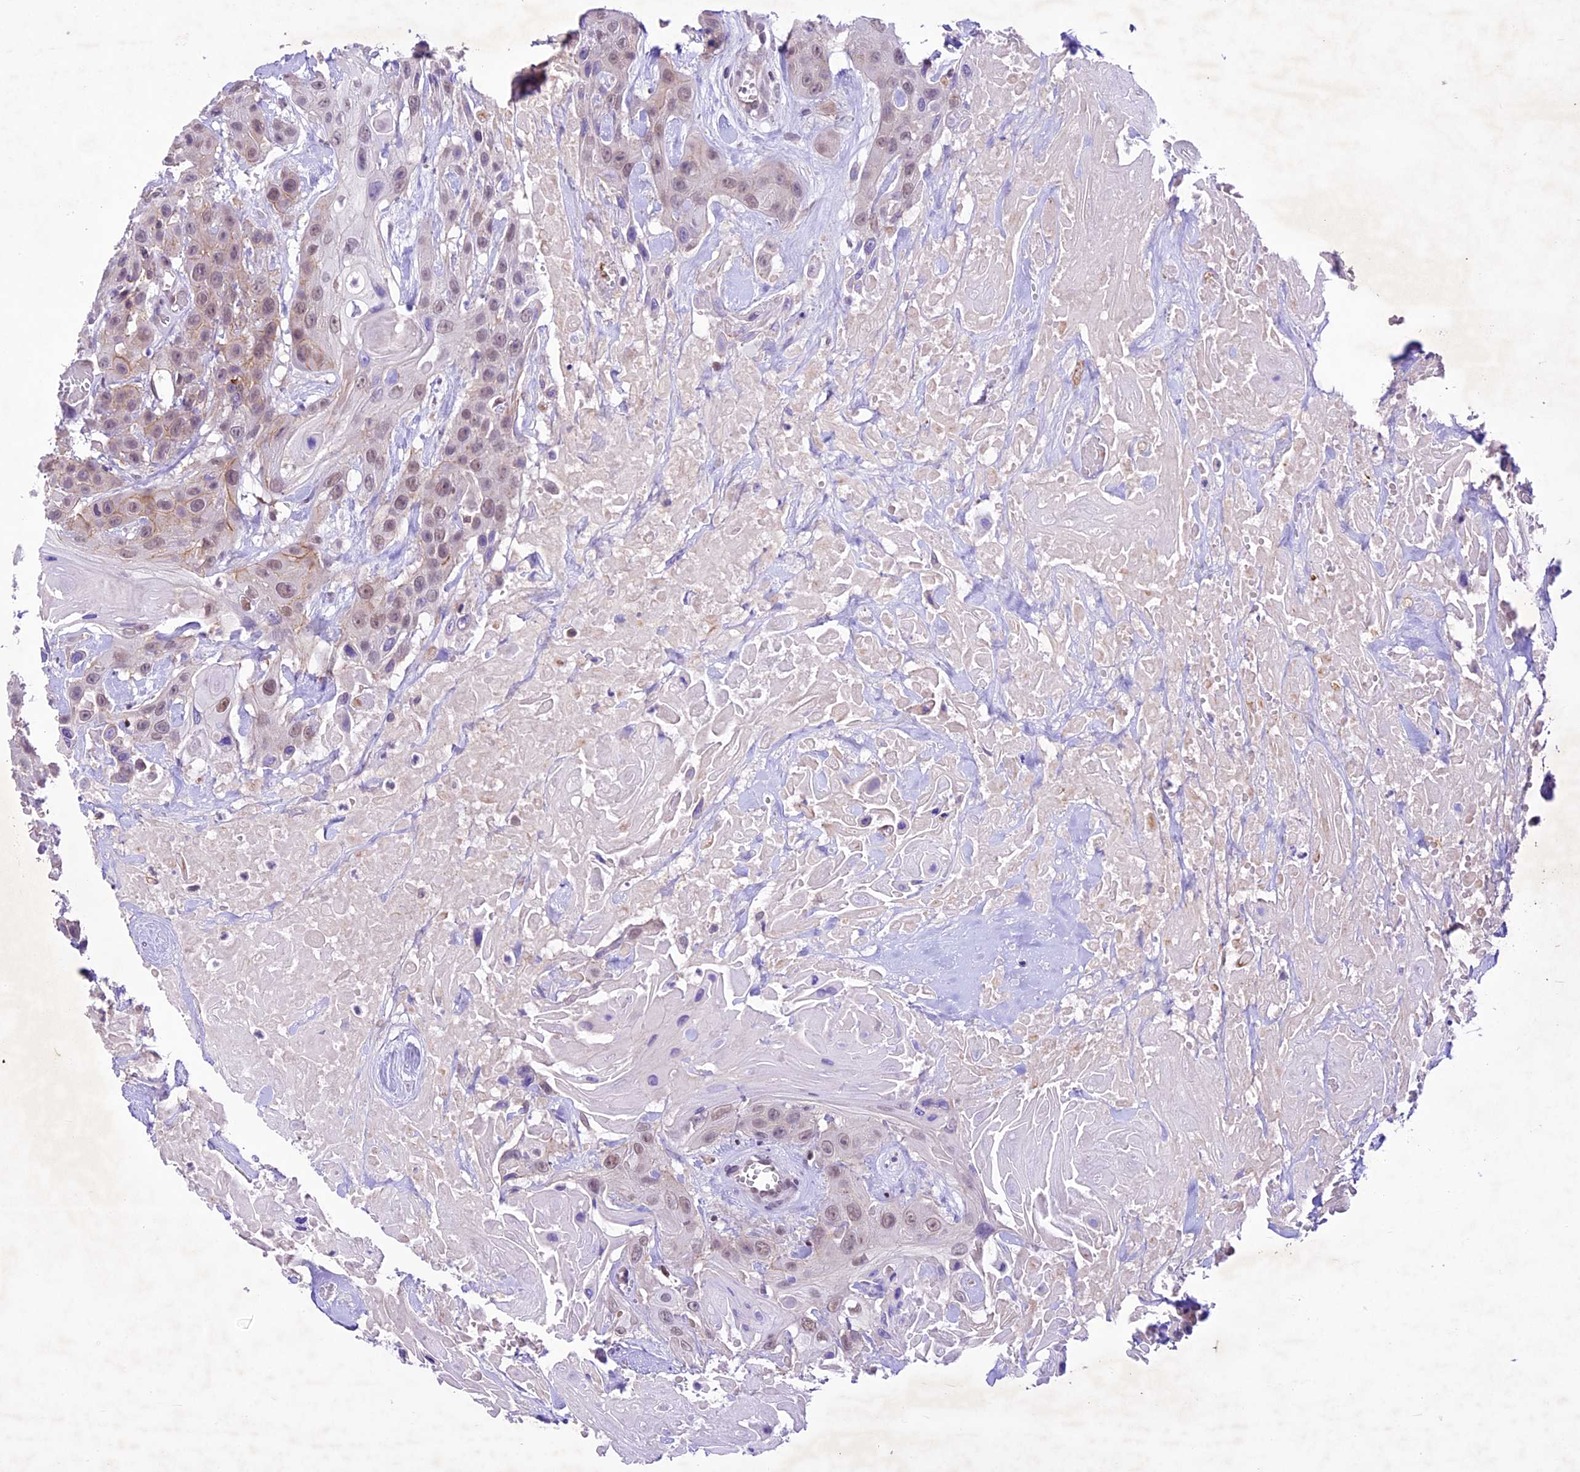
{"staining": {"intensity": "weak", "quantity": "25%-75%", "location": "nuclear"}, "tissue": "head and neck cancer", "cell_type": "Tumor cells", "image_type": "cancer", "snomed": [{"axis": "morphology", "description": "Squamous cell carcinoma, NOS"}, {"axis": "topography", "description": "Head-Neck"}], "caption": "IHC image of human head and neck cancer (squamous cell carcinoma) stained for a protein (brown), which reveals low levels of weak nuclear expression in about 25%-75% of tumor cells.", "gene": "SHKBP1", "patient": {"sex": "male", "age": 81}}